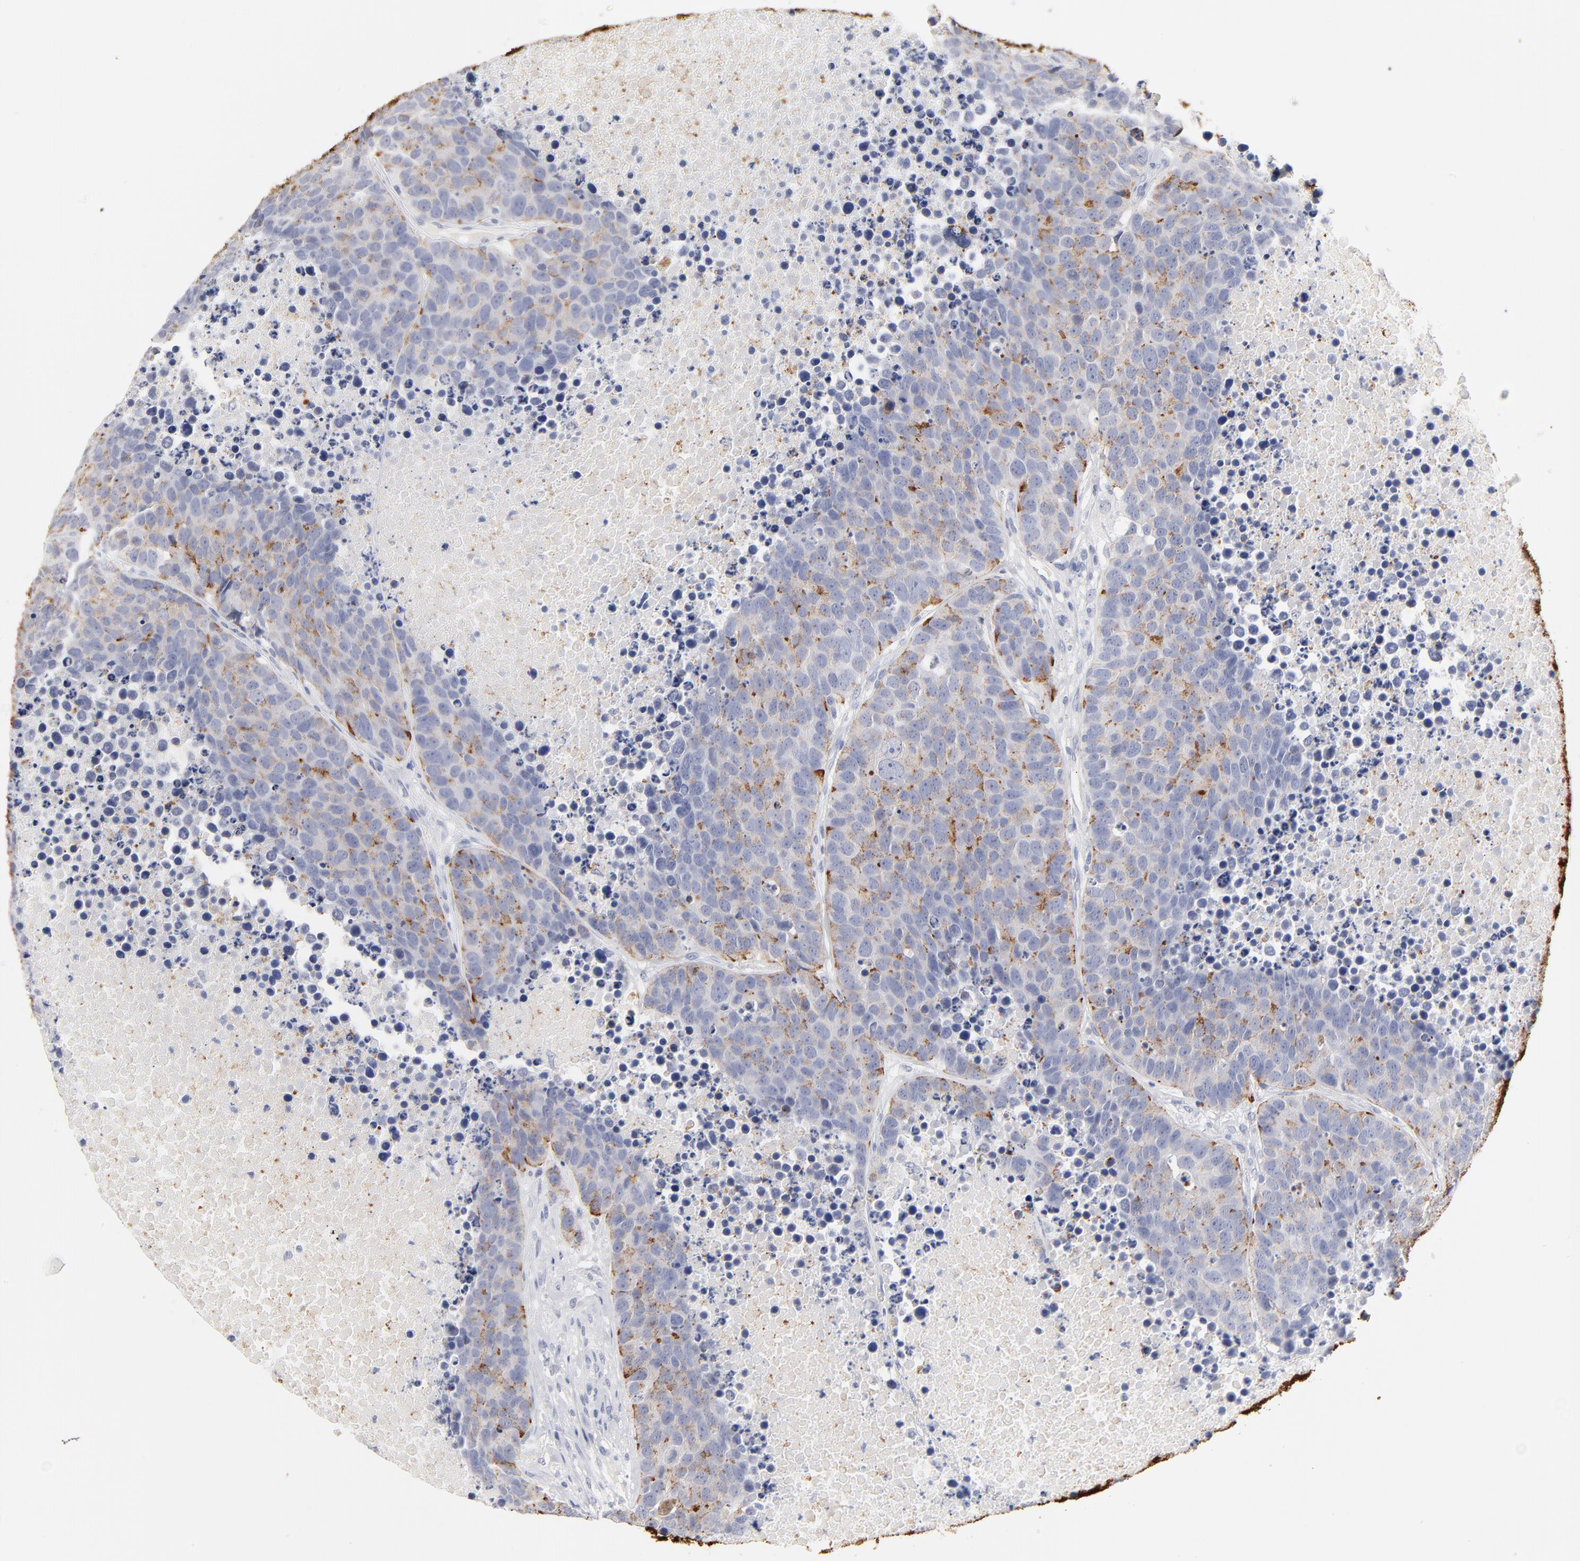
{"staining": {"intensity": "moderate", "quantity": "25%-75%", "location": "cytoplasmic/membranous"}, "tissue": "carcinoid", "cell_type": "Tumor cells", "image_type": "cancer", "snomed": [{"axis": "morphology", "description": "Carcinoid, malignant, NOS"}, {"axis": "topography", "description": "Lung"}], "caption": "A brown stain labels moderate cytoplasmic/membranous expression of a protein in malignant carcinoid tumor cells. (IHC, brightfield microscopy, high magnification).", "gene": "KHNYN", "patient": {"sex": "male", "age": 60}}